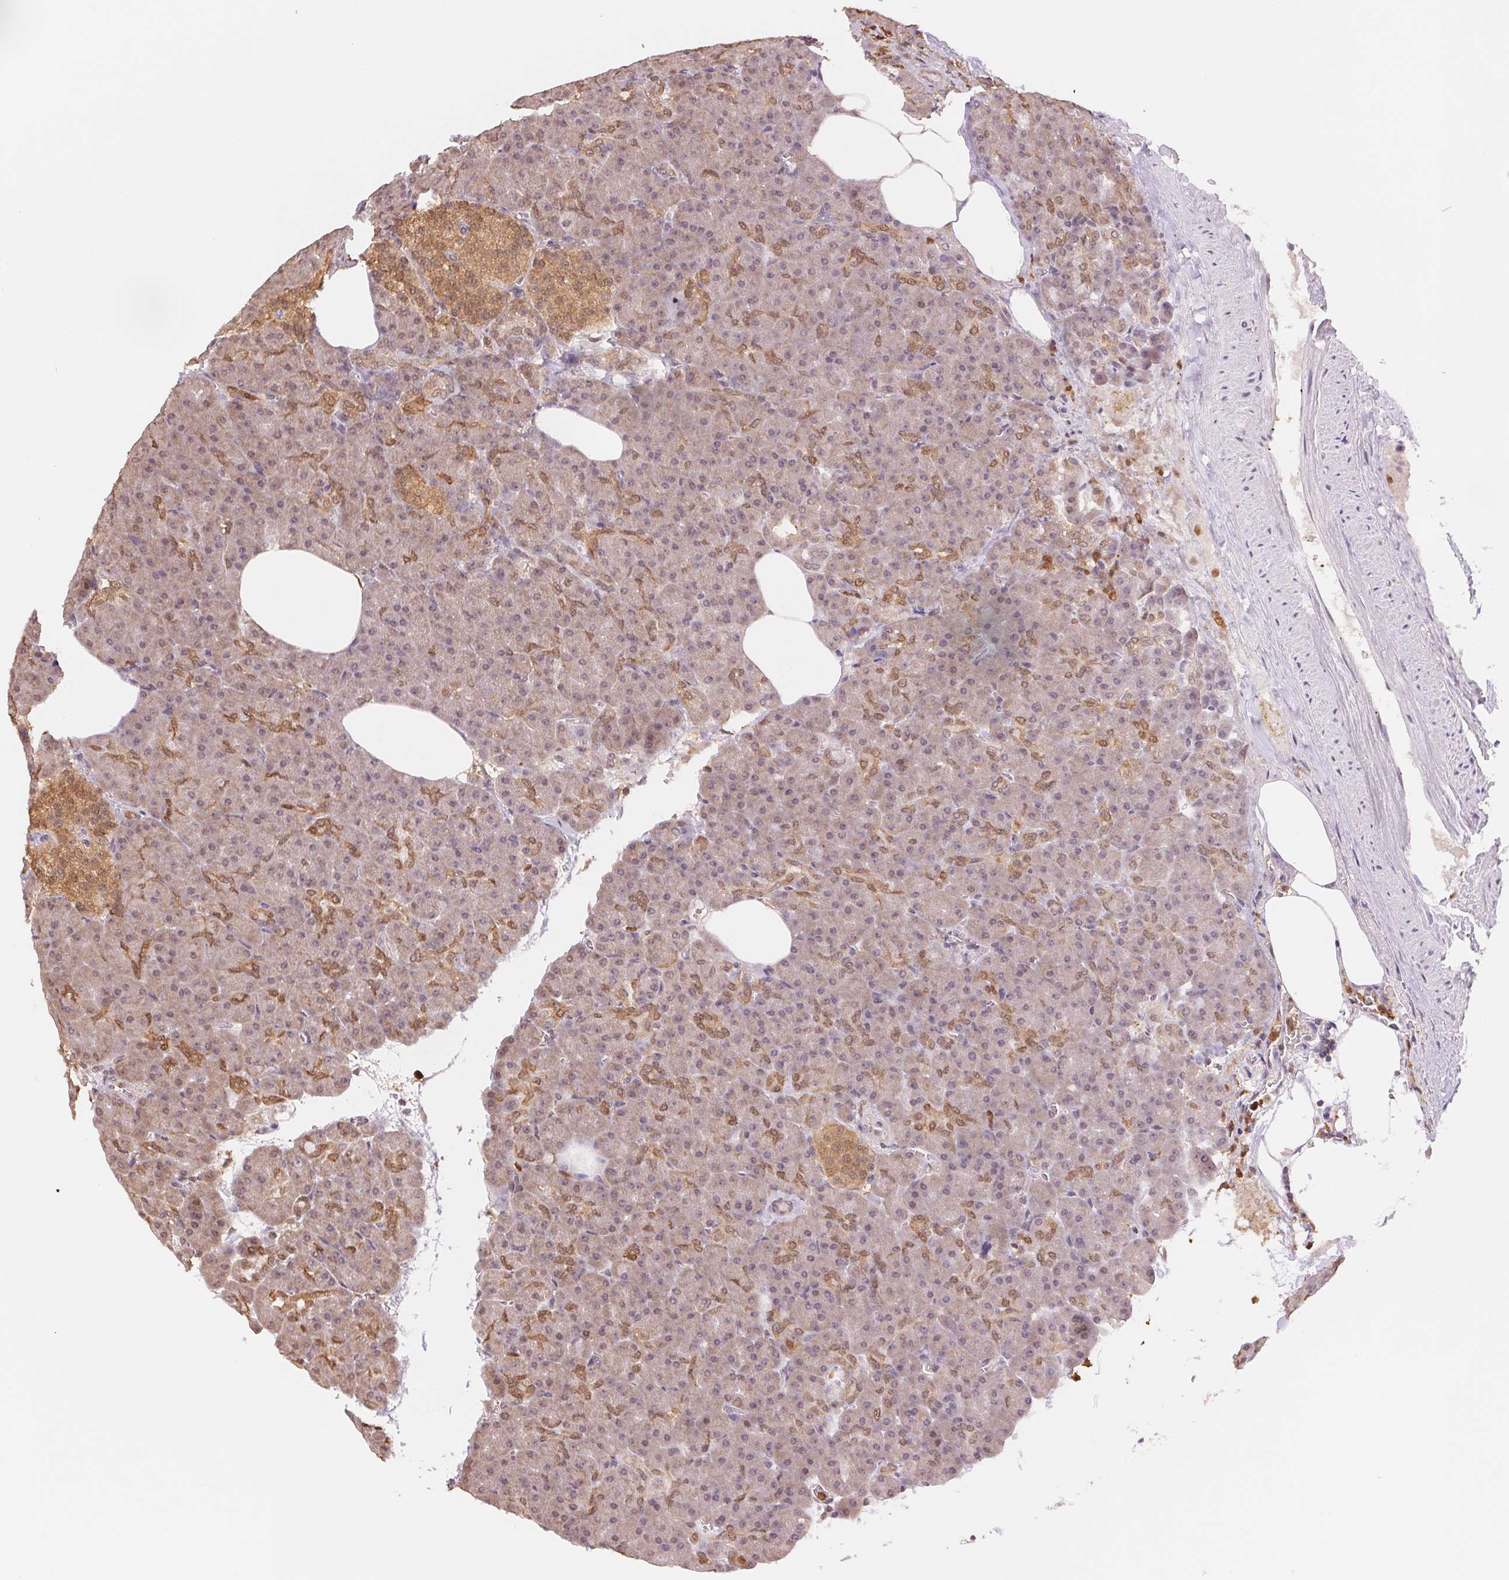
{"staining": {"intensity": "moderate", "quantity": "25%-75%", "location": "cytoplasmic/membranous,nuclear"}, "tissue": "pancreas", "cell_type": "Exocrine glandular cells", "image_type": "normal", "snomed": [{"axis": "morphology", "description": "Normal tissue, NOS"}, {"axis": "topography", "description": "Pancreas"}], "caption": "Human pancreas stained with a brown dye displays moderate cytoplasmic/membranous,nuclear positive expression in about 25%-75% of exocrine glandular cells.", "gene": "CDC123", "patient": {"sex": "female", "age": 74}}